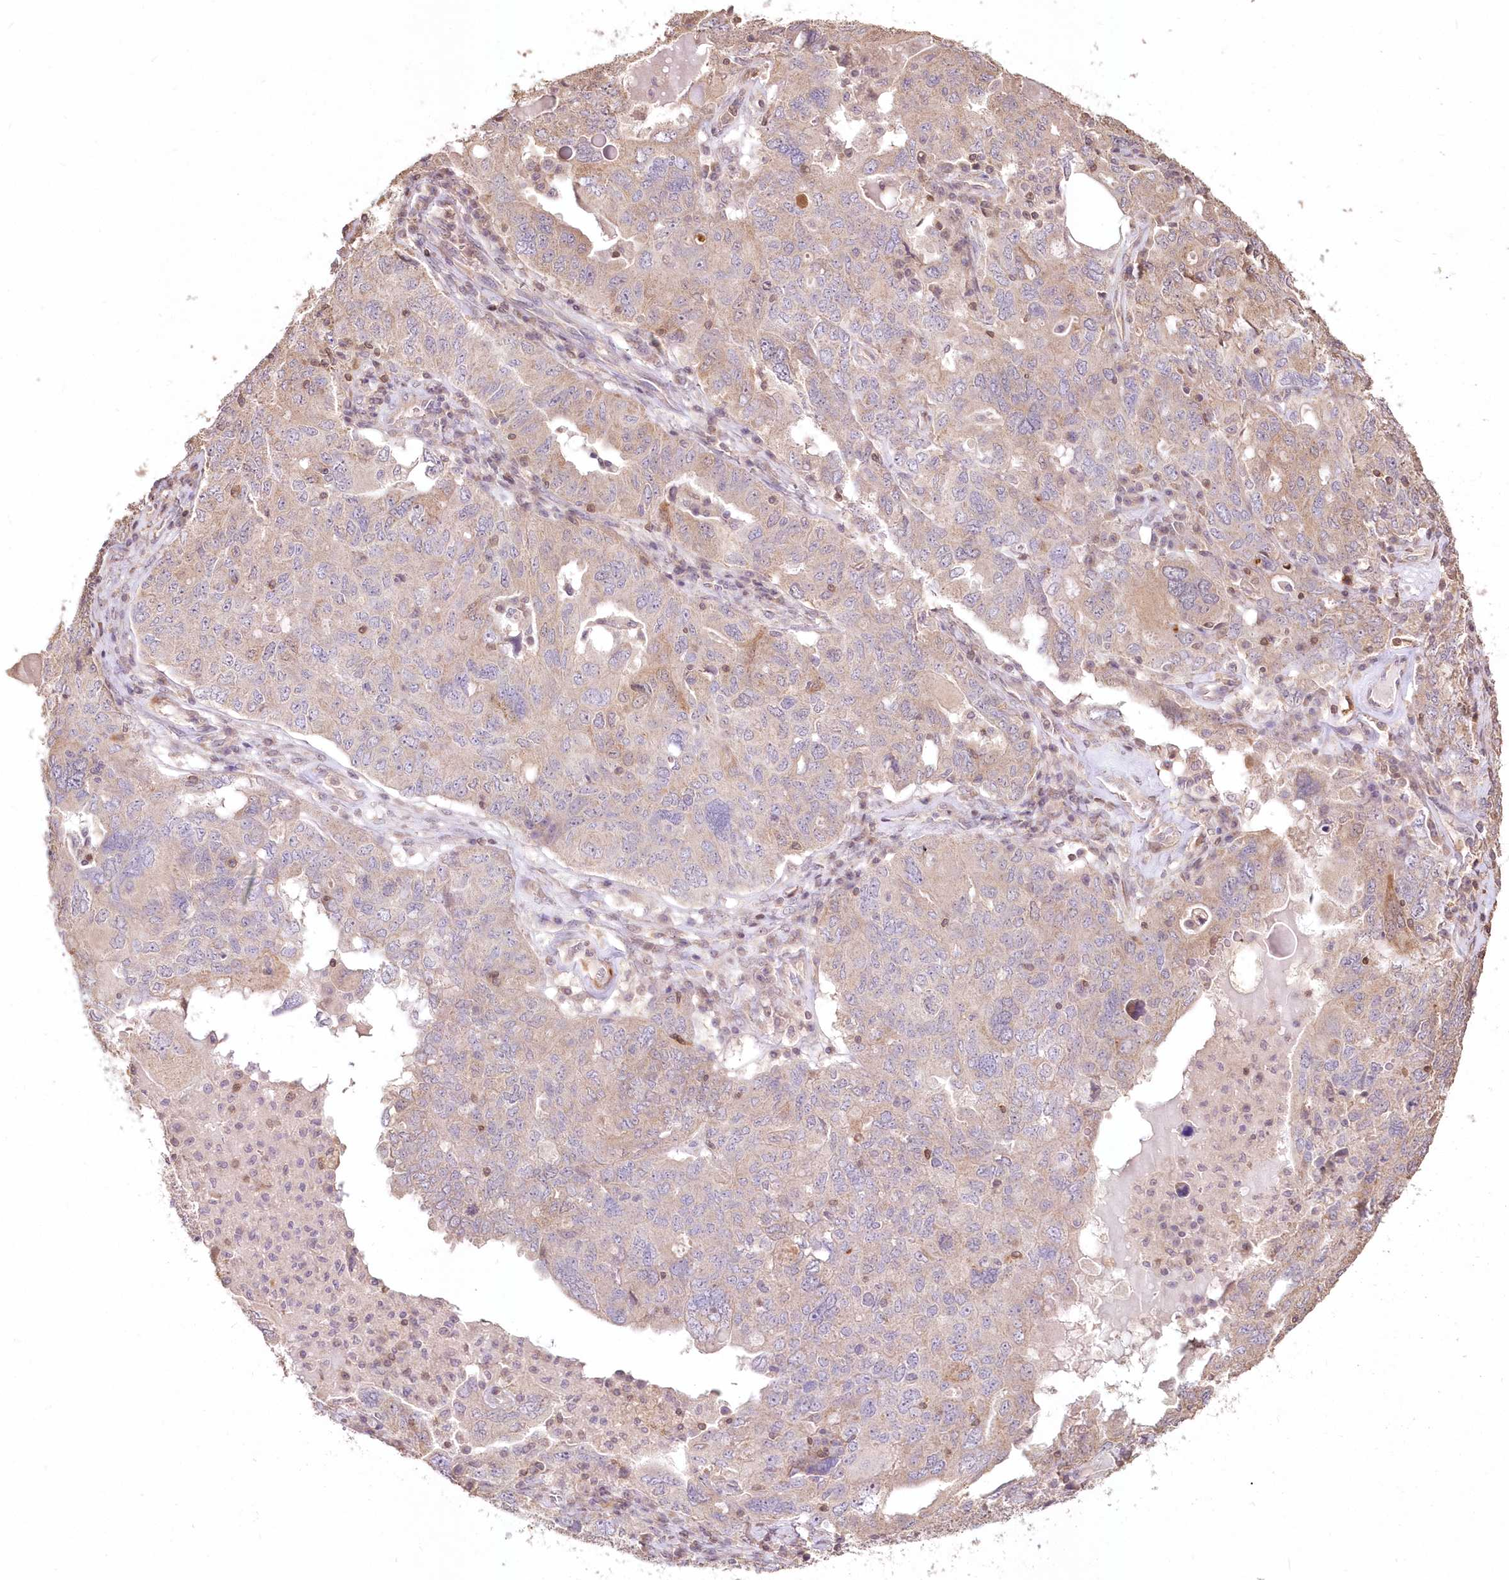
{"staining": {"intensity": "weak", "quantity": "<25%", "location": "cytoplasmic/membranous"}, "tissue": "ovarian cancer", "cell_type": "Tumor cells", "image_type": "cancer", "snomed": [{"axis": "morphology", "description": "Carcinoma, endometroid"}, {"axis": "topography", "description": "Ovary"}], "caption": "This is an IHC micrograph of human ovarian endometroid carcinoma. There is no staining in tumor cells.", "gene": "STK17B", "patient": {"sex": "female", "age": 62}}